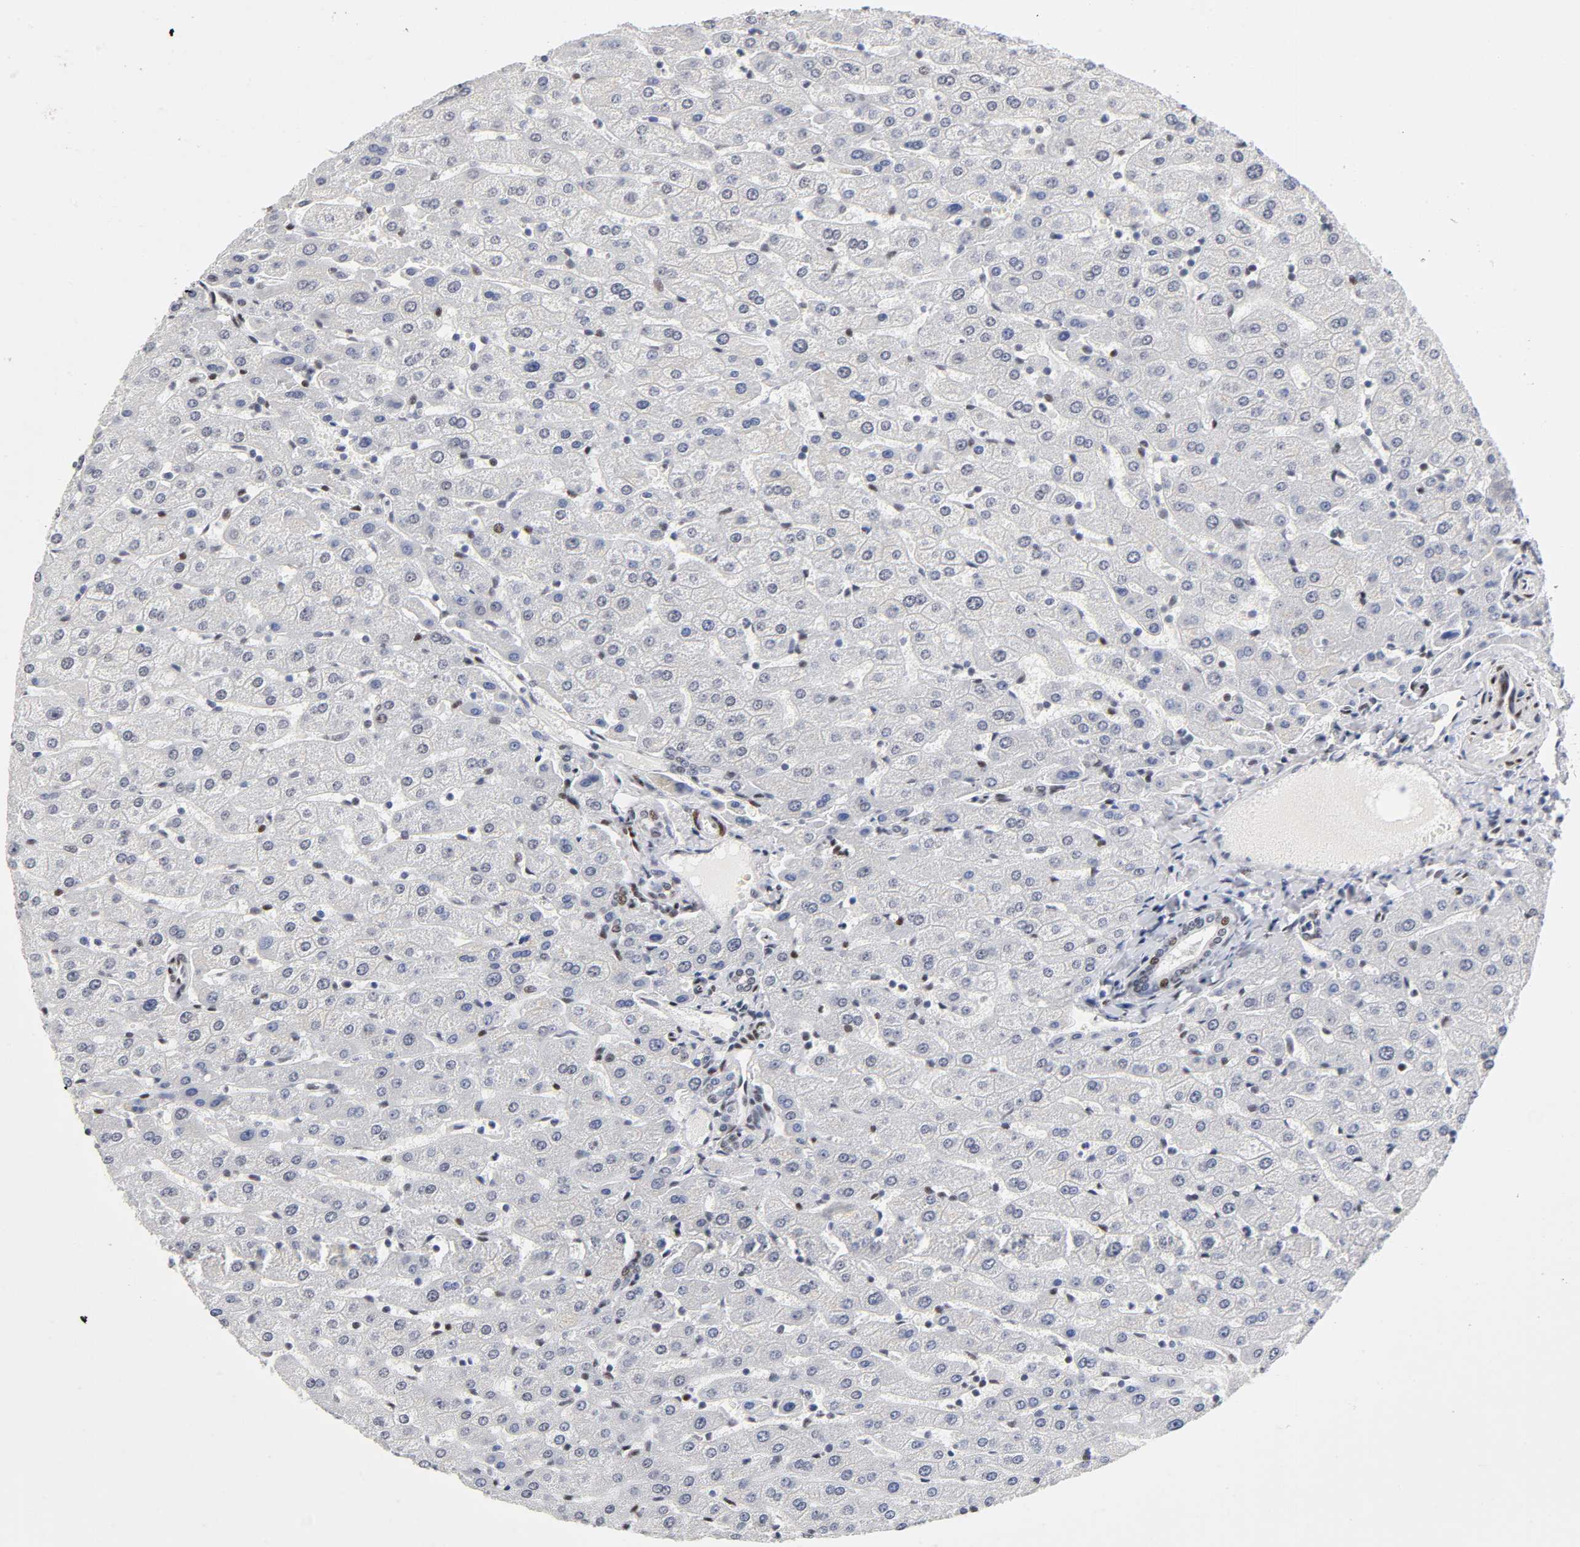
{"staining": {"intensity": "moderate", "quantity": "25%-75%", "location": "nuclear"}, "tissue": "liver", "cell_type": "Cholangiocytes", "image_type": "normal", "snomed": [{"axis": "morphology", "description": "Normal tissue, NOS"}, {"axis": "morphology", "description": "Fibrosis, NOS"}, {"axis": "topography", "description": "Liver"}], "caption": "Cholangiocytes reveal medium levels of moderate nuclear staining in about 25%-75% of cells in benign human liver. (Stains: DAB in brown, nuclei in blue, Microscopy: brightfield microscopy at high magnification).", "gene": "SP3", "patient": {"sex": "female", "age": 29}}